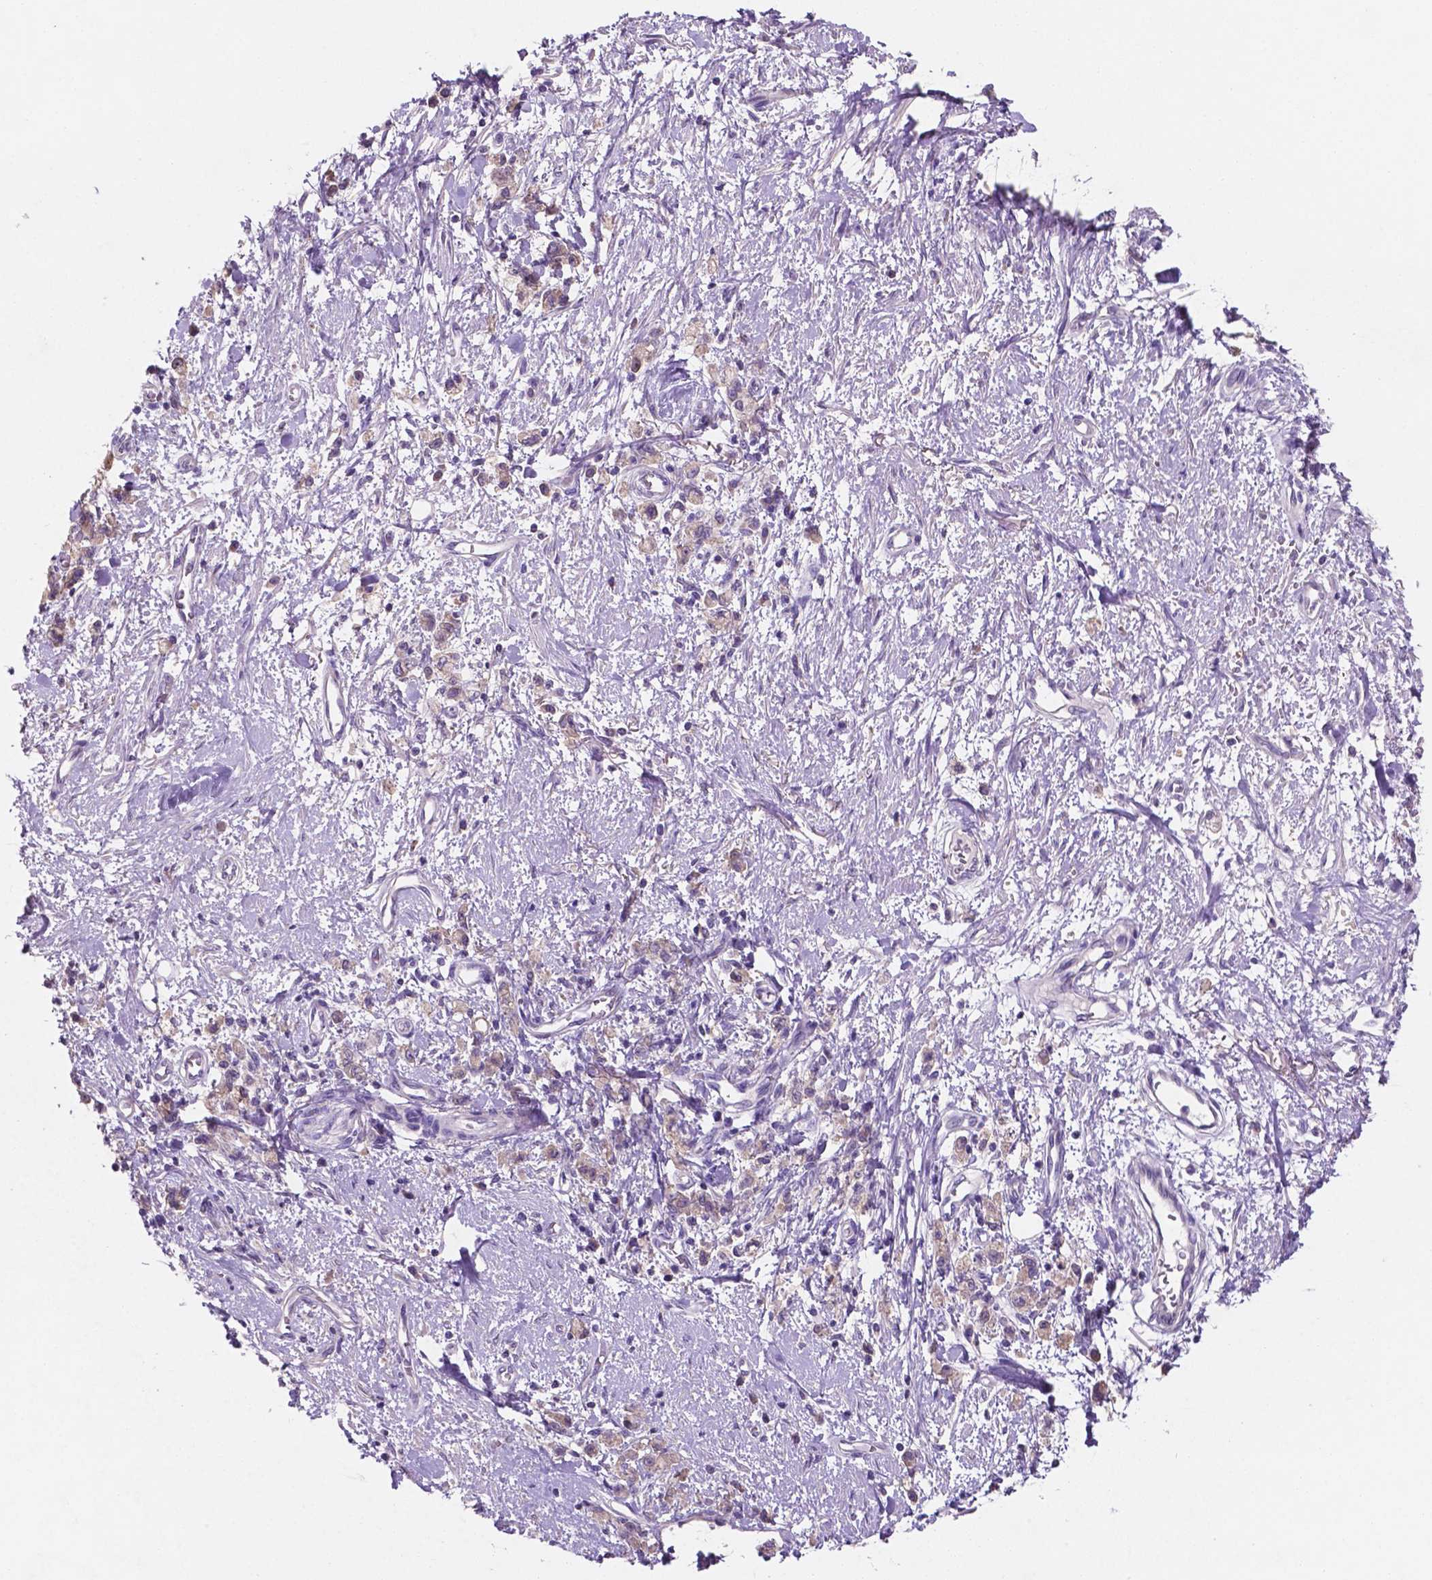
{"staining": {"intensity": "weak", "quantity": "25%-75%", "location": "cytoplasmic/membranous"}, "tissue": "stomach cancer", "cell_type": "Tumor cells", "image_type": "cancer", "snomed": [{"axis": "morphology", "description": "Adenocarcinoma, NOS"}, {"axis": "topography", "description": "Stomach"}], "caption": "Adenocarcinoma (stomach) was stained to show a protein in brown. There is low levels of weak cytoplasmic/membranous expression in approximately 25%-75% of tumor cells. (DAB (3,3'-diaminobenzidine) IHC with brightfield microscopy, high magnification).", "gene": "MKRN2OS", "patient": {"sex": "male", "age": 77}}